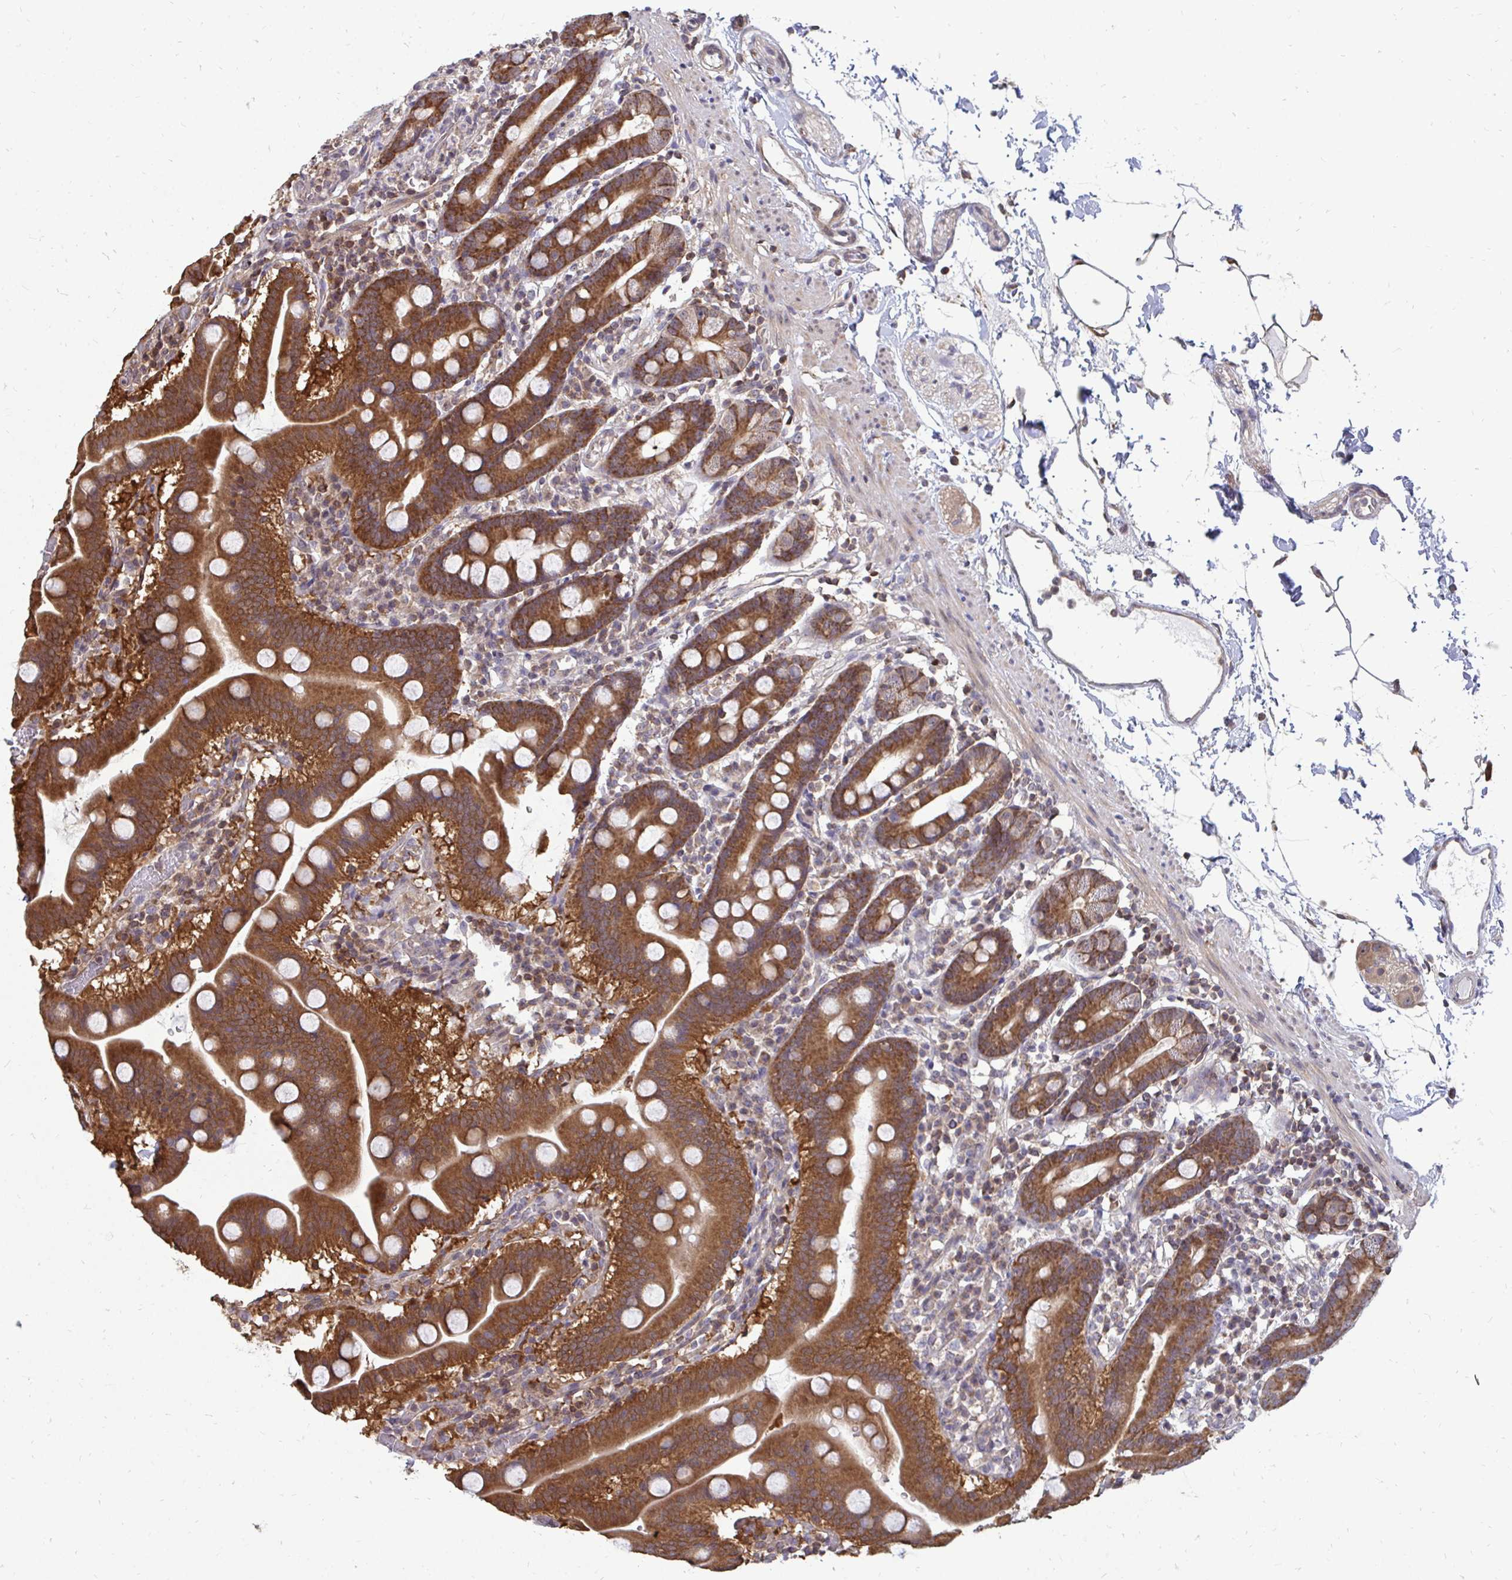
{"staining": {"intensity": "strong", "quantity": ">75%", "location": "cytoplasmic/membranous"}, "tissue": "duodenum", "cell_type": "Glandular cells", "image_type": "normal", "snomed": [{"axis": "morphology", "description": "Normal tissue, NOS"}, {"axis": "topography", "description": "Pancreas"}, {"axis": "topography", "description": "Duodenum"}], "caption": "Normal duodenum exhibits strong cytoplasmic/membranous positivity in about >75% of glandular cells, visualized by immunohistochemistry.", "gene": "DNAJA2", "patient": {"sex": "male", "age": 59}}